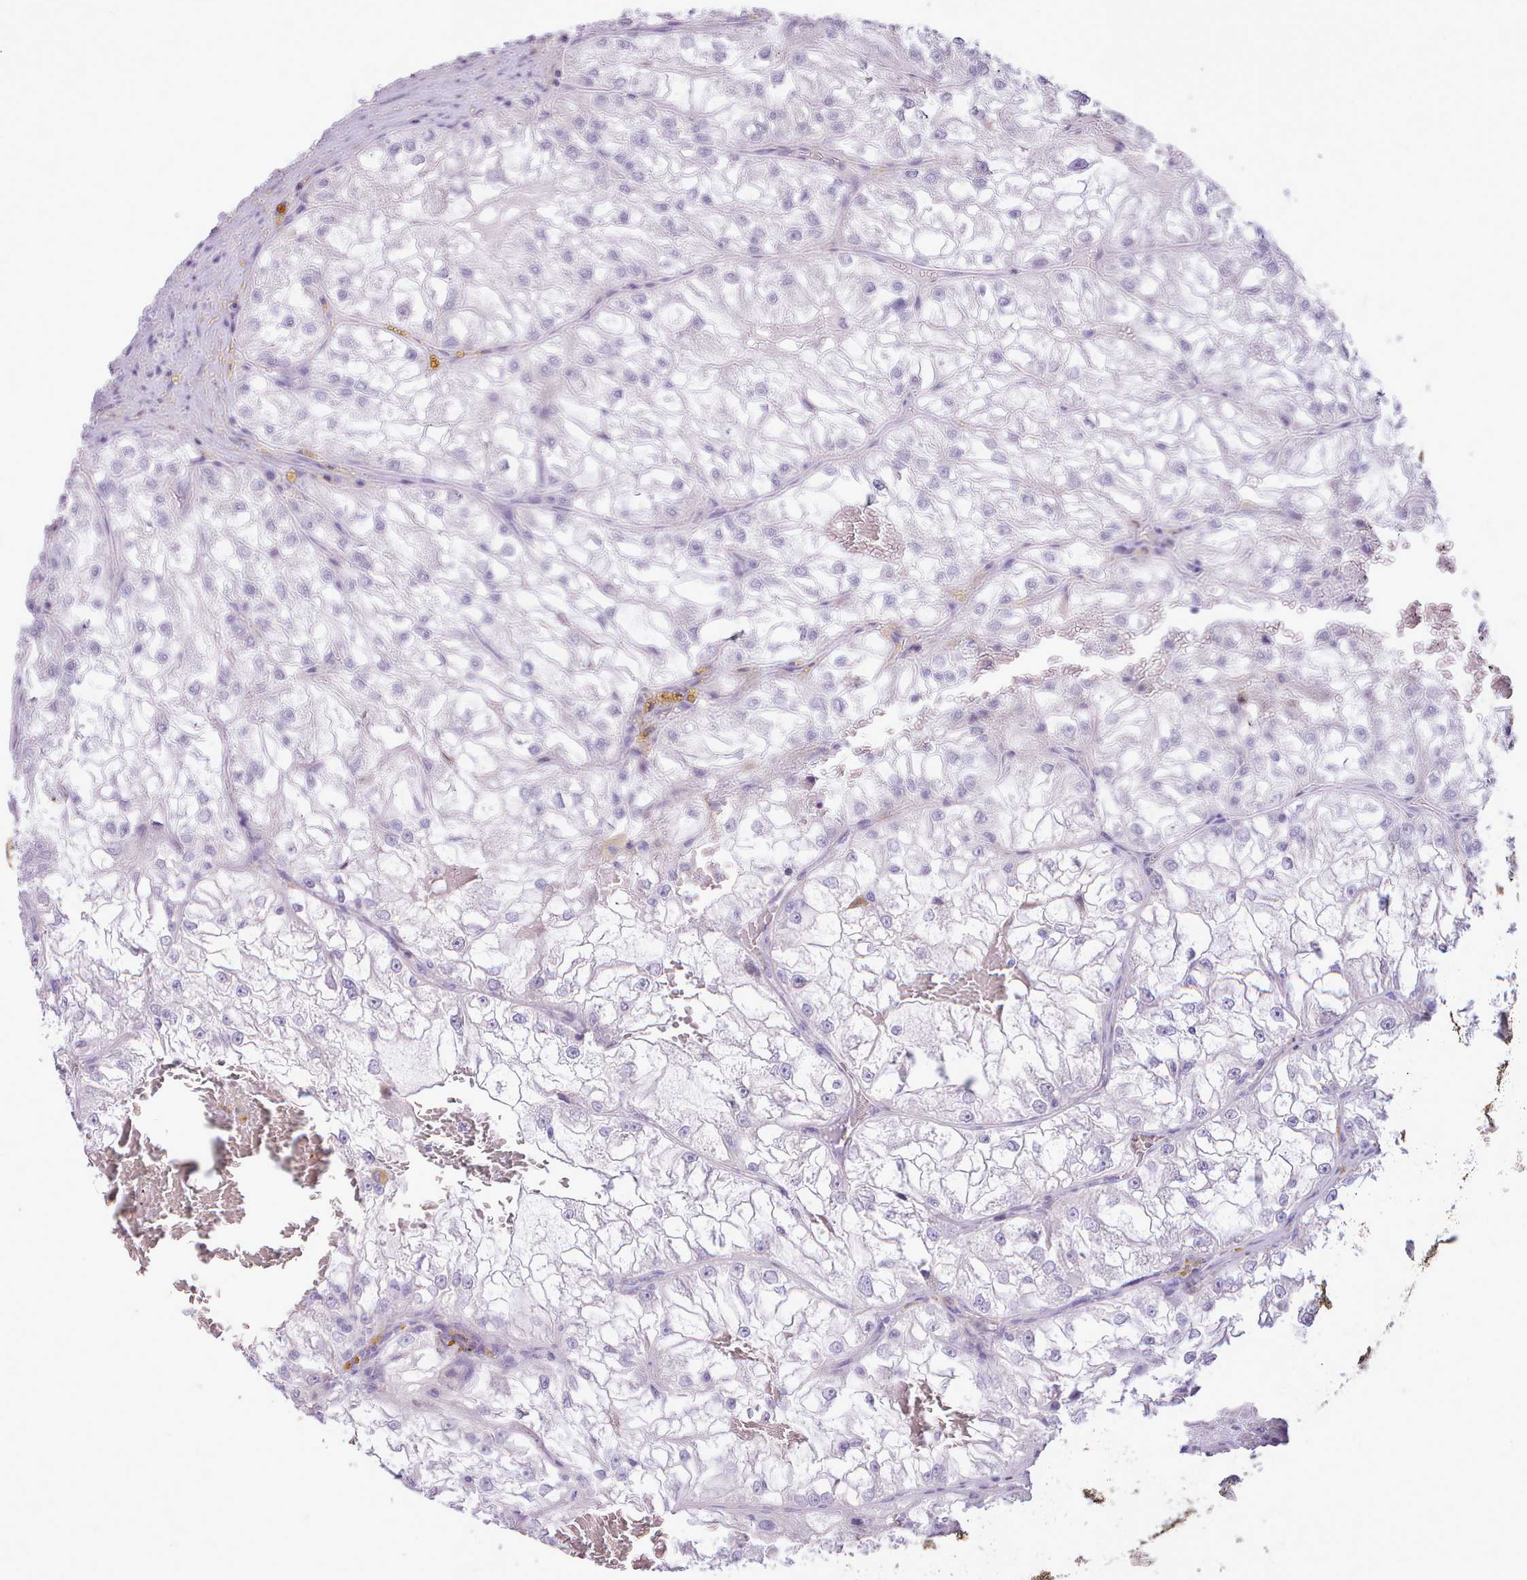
{"staining": {"intensity": "negative", "quantity": "none", "location": "none"}, "tissue": "renal cancer", "cell_type": "Tumor cells", "image_type": "cancer", "snomed": [{"axis": "morphology", "description": "Adenocarcinoma, NOS"}, {"axis": "topography", "description": "Kidney"}], "caption": "IHC image of neoplastic tissue: human adenocarcinoma (renal) stained with DAB (3,3'-diaminobenzidine) demonstrates no significant protein positivity in tumor cells.", "gene": "CYP2A13", "patient": {"sex": "female", "age": 72}}